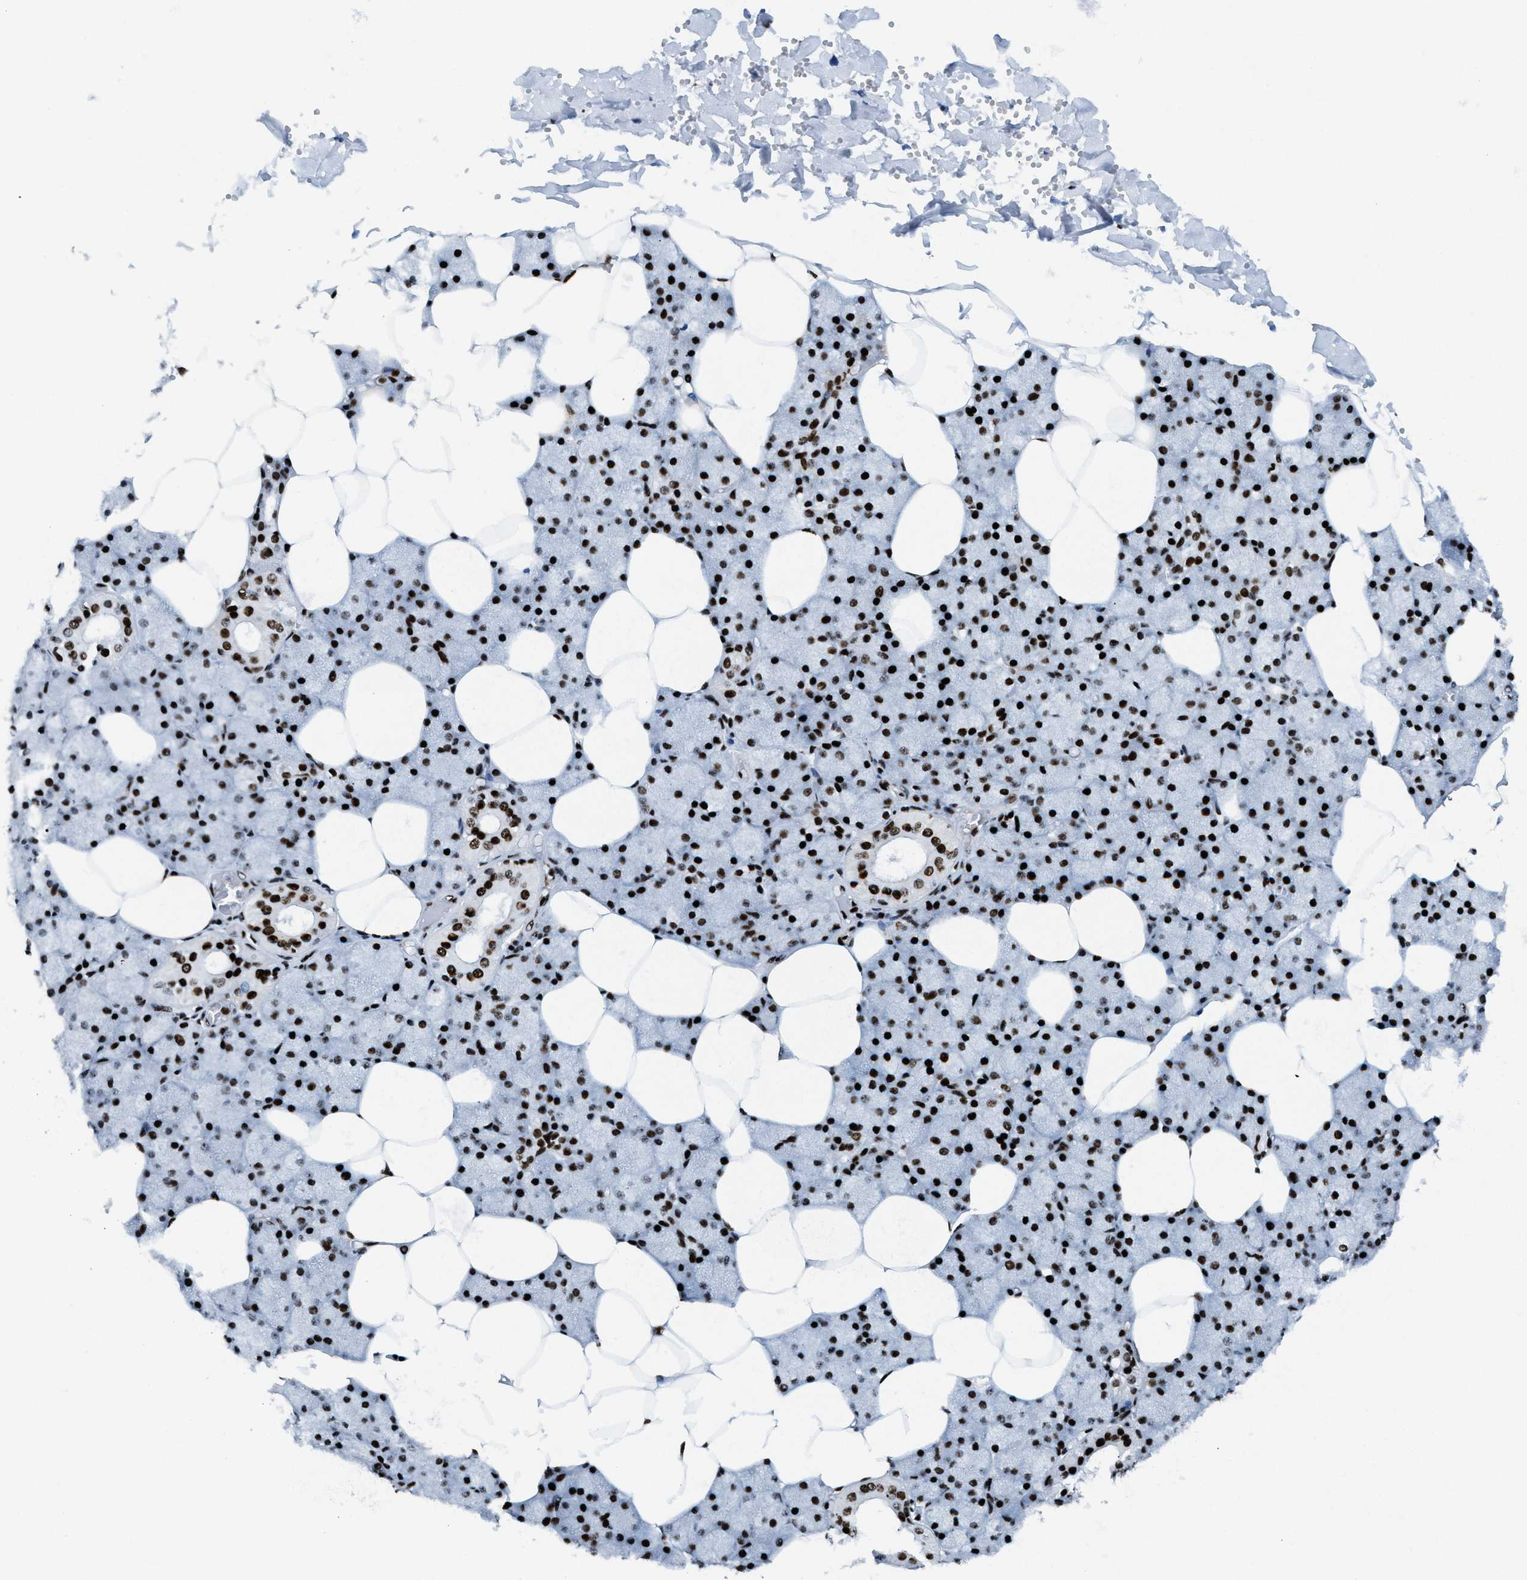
{"staining": {"intensity": "strong", "quantity": ">75%", "location": "nuclear"}, "tissue": "salivary gland", "cell_type": "Glandular cells", "image_type": "normal", "snomed": [{"axis": "morphology", "description": "Normal tissue, NOS"}, {"axis": "topography", "description": "Salivary gland"}], "caption": "High-power microscopy captured an IHC micrograph of normal salivary gland, revealing strong nuclear staining in about >75% of glandular cells. Using DAB (brown) and hematoxylin (blue) stains, captured at high magnification using brightfield microscopy.", "gene": "NONO", "patient": {"sex": "male", "age": 62}}